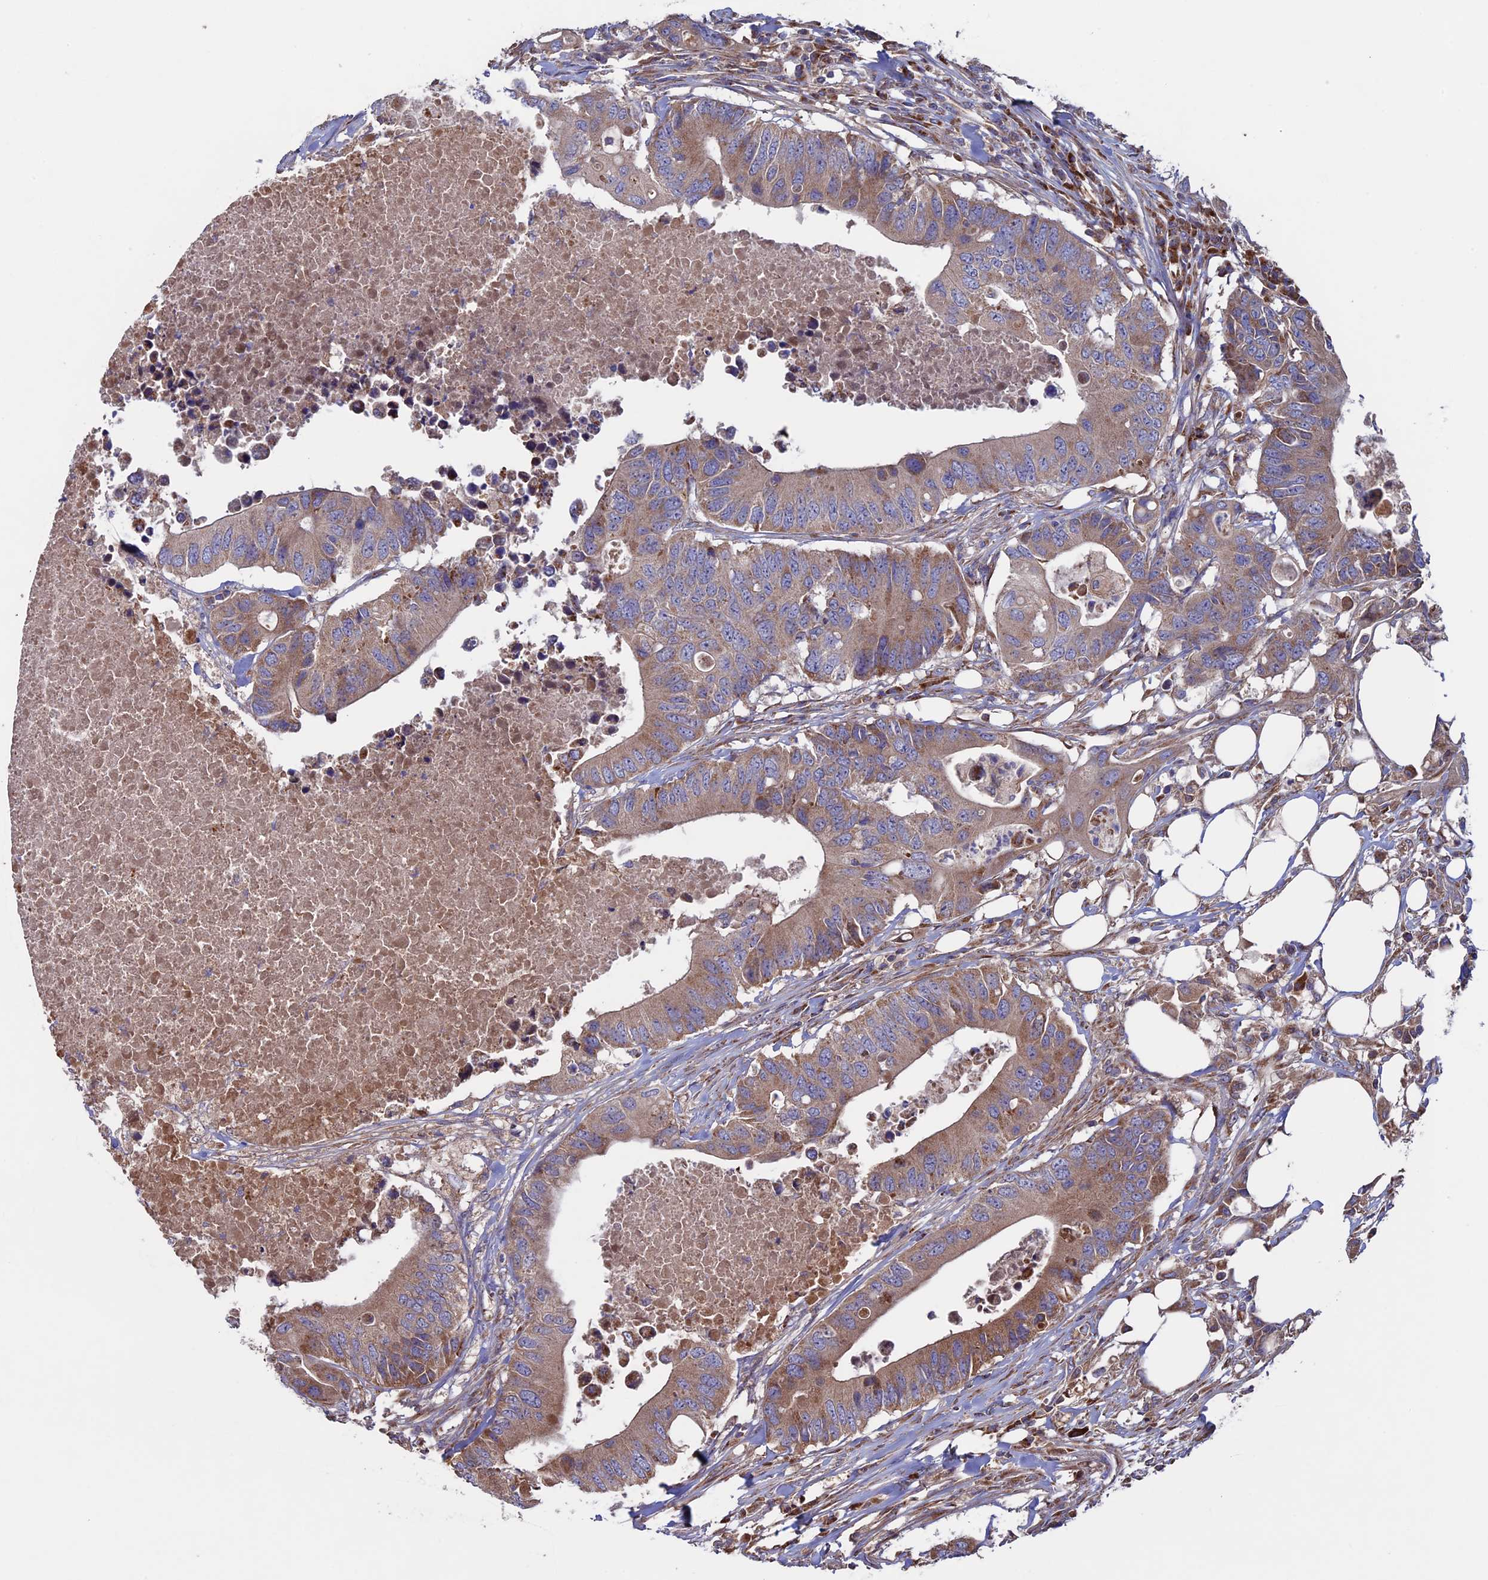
{"staining": {"intensity": "moderate", "quantity": ">75%", "location": "cytoplasmic/membranous"}, "tissue": "colorectal cancer", "cell_type": "Tumor cells", "image_type": "cancer", "snomed": [{"axis": "morphology", "description": "Adenocarcinoma, NOS"}, {"axis": "topography", "description": "Colon"}], "caption": "A brown stain shows moderate cytoplasmic/membranous staining of a protein in colorectal cancer tumor cells.", "gene": "SLC15A5", "patient": {"sex": "male", "age": 71}}